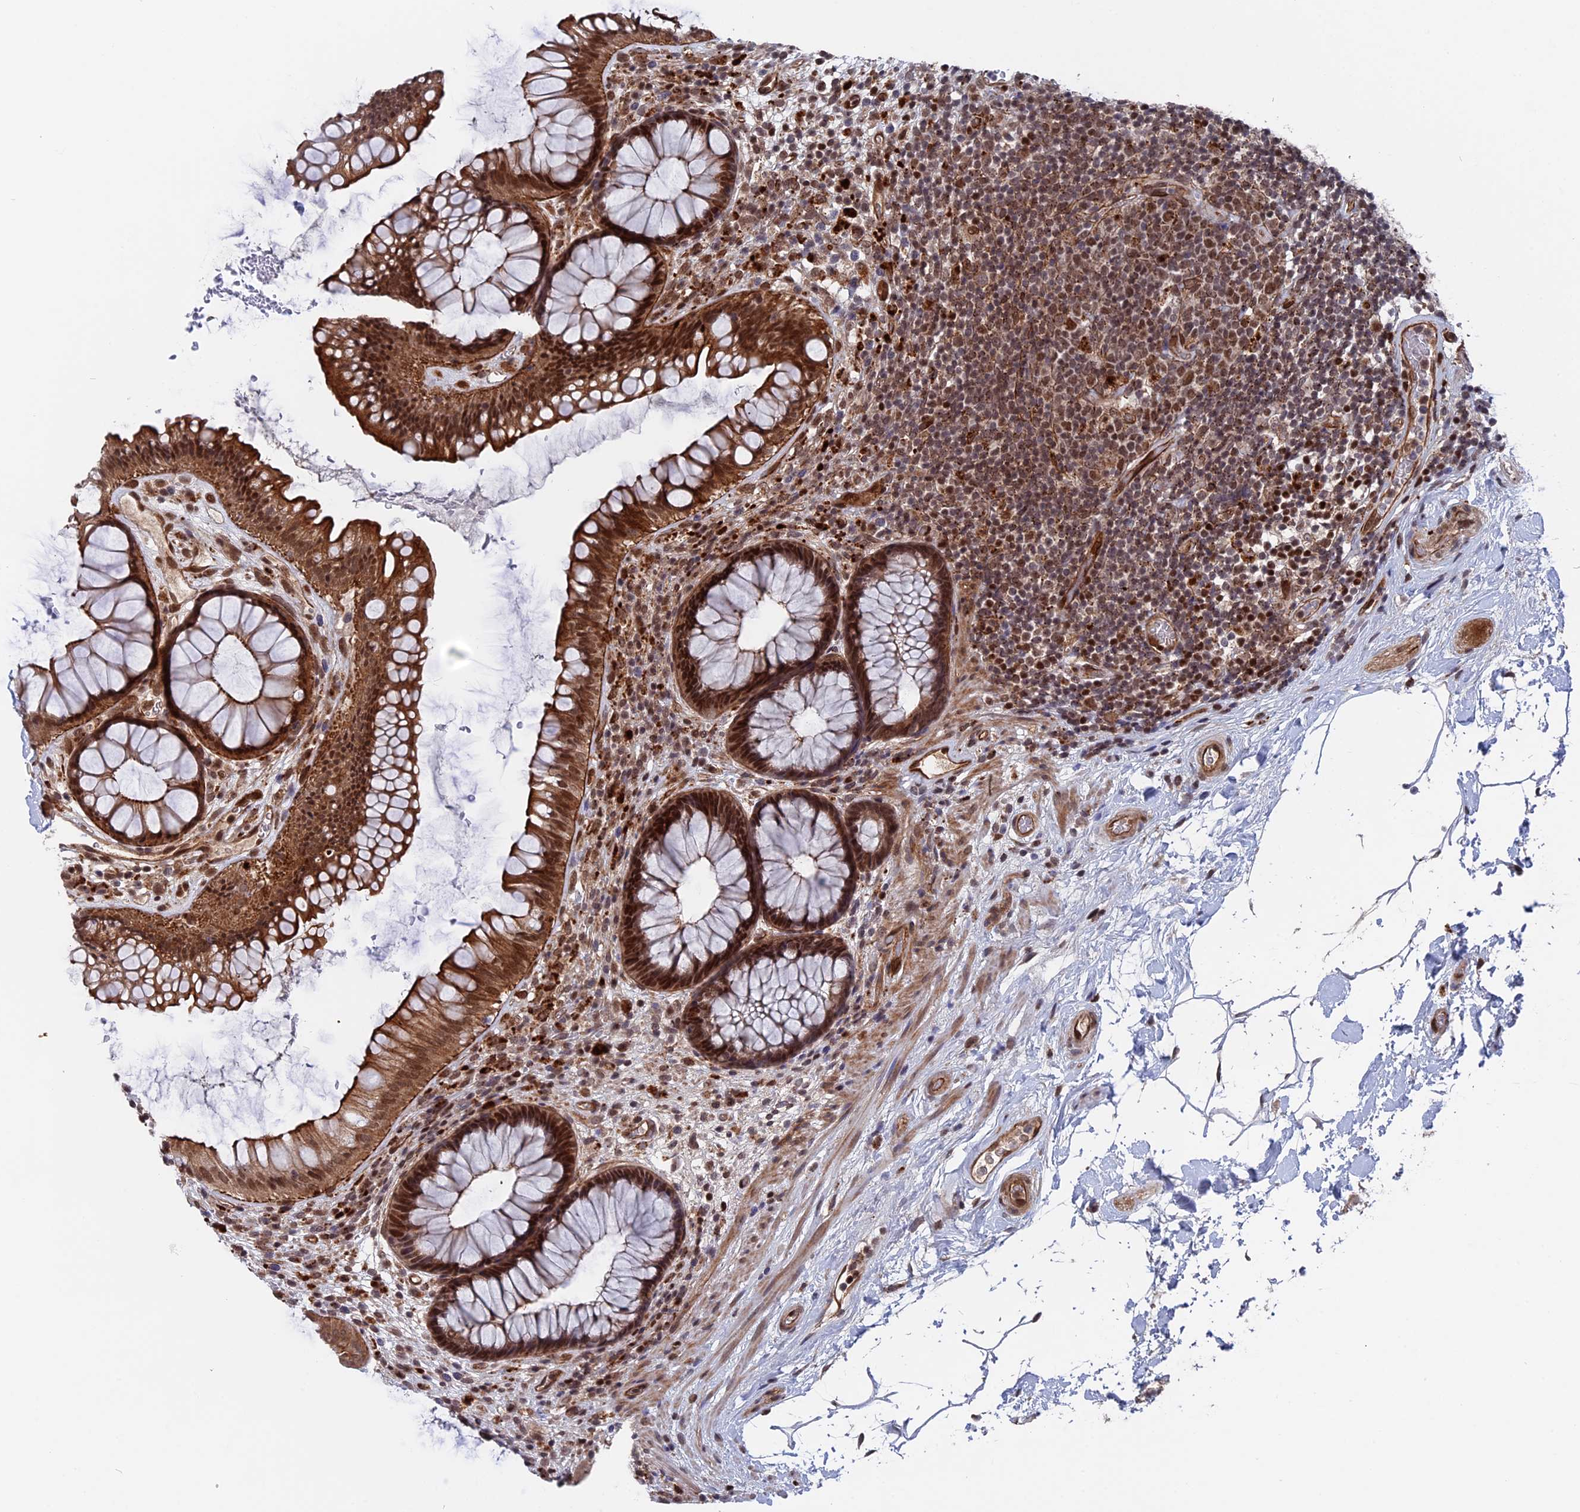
{"staining": {"intensity": "strong", "quantity": ">75%", "location": "cytoplasmic/membranous,nuclear"}, "tissue": "rectum", "cell_type": "Glandular cells", "image_type": "normal", "snomed": [{"axis": "morphology", "description": "Normal tissue, NOS"}, {"axis": "topography", "description": "Rectum"}], "caption": "Immunohistochemistry (IHC) of benign rectum demonstrates high levels of strong cytoplasmic/membranous,nuclear staining in approximately >75% of glandular cells.", "gene": "NOSIP", "patient": {"sex": "male", "age": 51}}